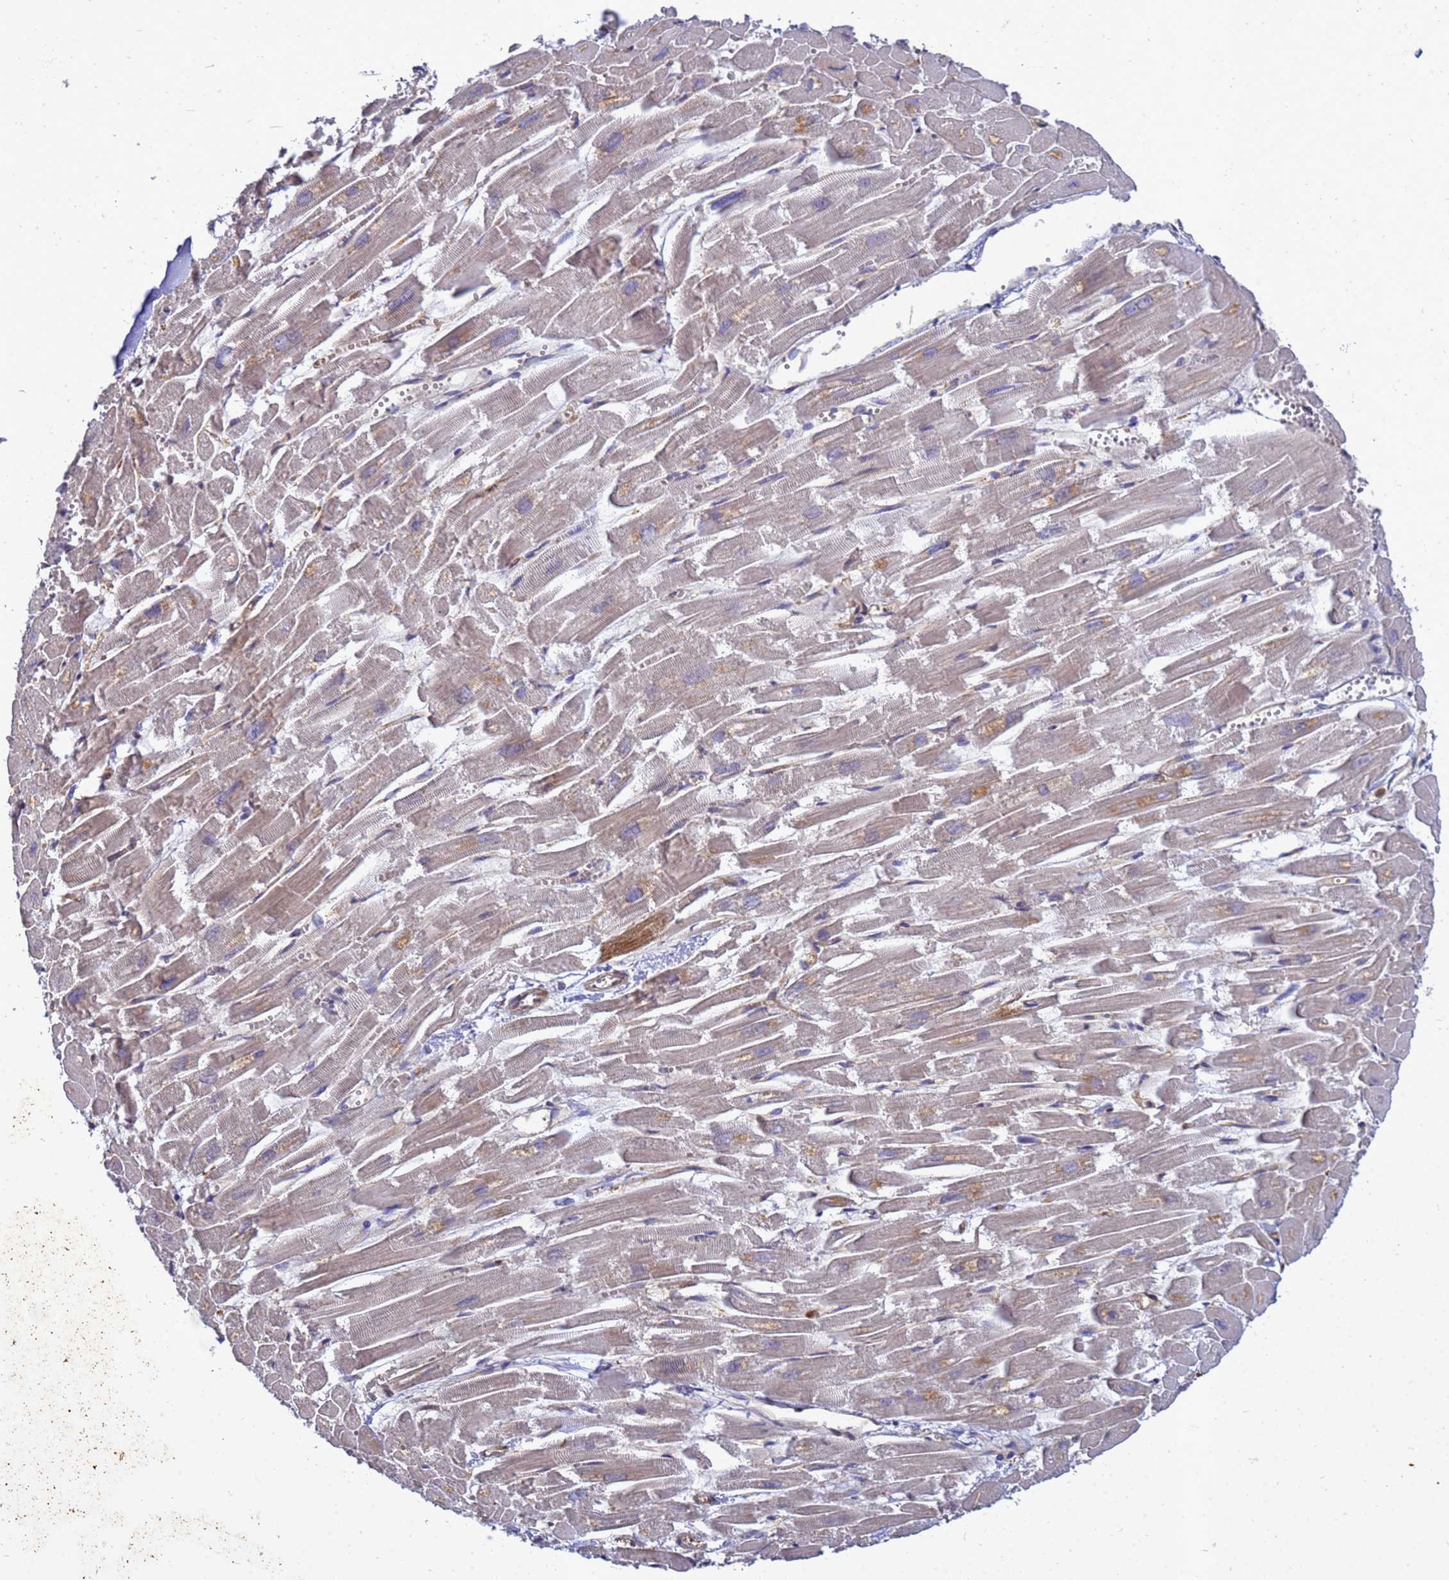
{"staining": {"intensity": "weak", "quantity": "25%-75%", "location": "cytoplasmic/membranous"}, "tissue": "heart muscle", "cell_type": "Cardiomyocytes", "image_type": "normal", "snomed": [{"axis": "morphology", "description": "Normal tissue, NOS"}, {"axis": "topography", "description": "Heart"}], "caption": "About 25%-75% of cardiomyocytes in normal heart muscle reveal weak cytoplasmic/membranous protein positivity as visualized by brown immunohistochemical staining.", "gene": "RNF215", "patient": {"sex": "male", "age": 54}}